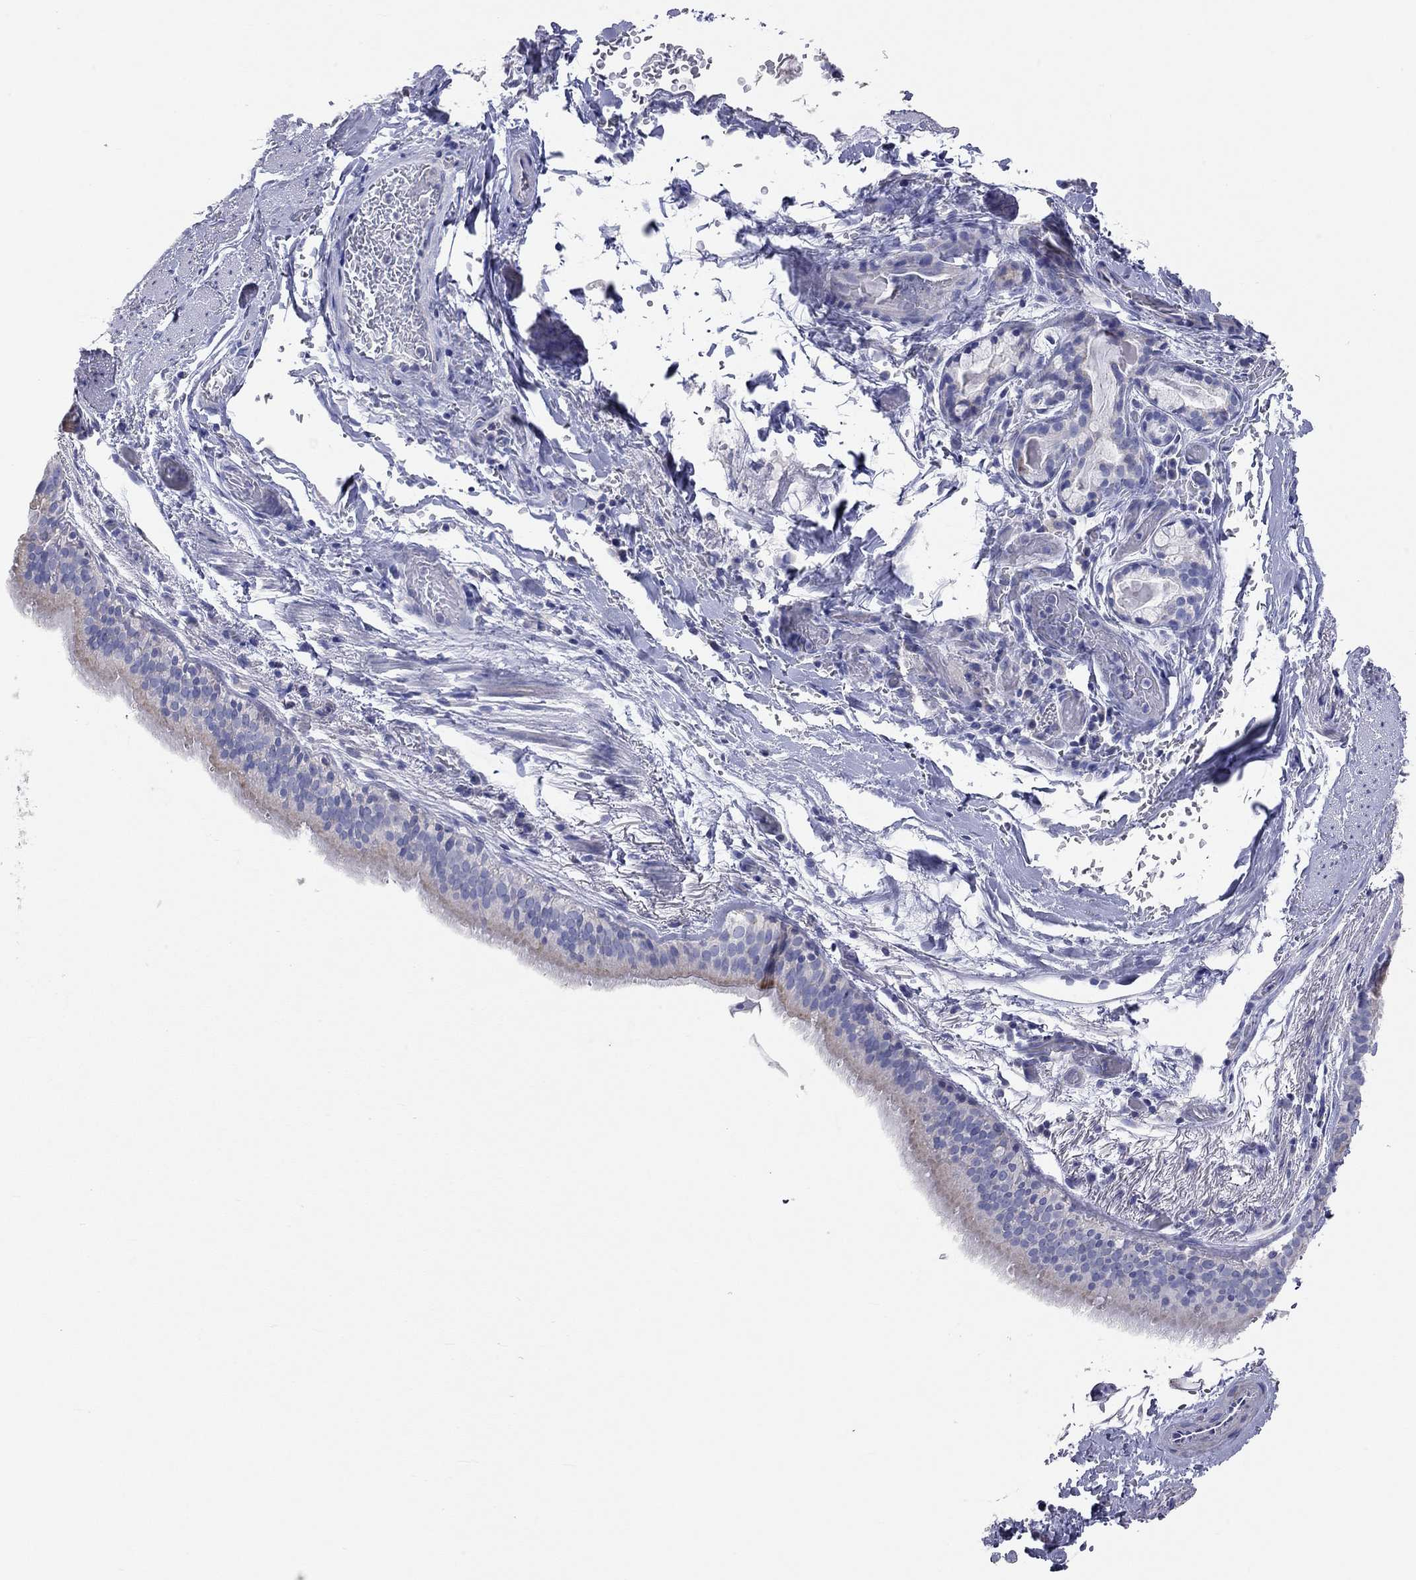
{"staining": {"intensity": "weak", "quantity": "<25%", "location": "cytoplasmic/membranous"}, "tissue": "bronchus", "cell_type": "Respiratory epithelial cells", "image_type": "normal", "snomed": [{"axis": "morphology", "description": "Normal tissue, NOS"}, {"axis": "morphology", "description": "Squamous cell carcinoma, NOS"}, {"axis": "topography", "description": "Bronchus"}, {"axis": "topography", "description": "Lung"}], "caption": "Immunohistochemistry micrograph of unremarkable bronchus: bronchus stained with DAB reveals no significant protein expression in respiratory epithelial cells.", "gene": "RCAN1", "patient": {"sex": "male", "age": 69}}